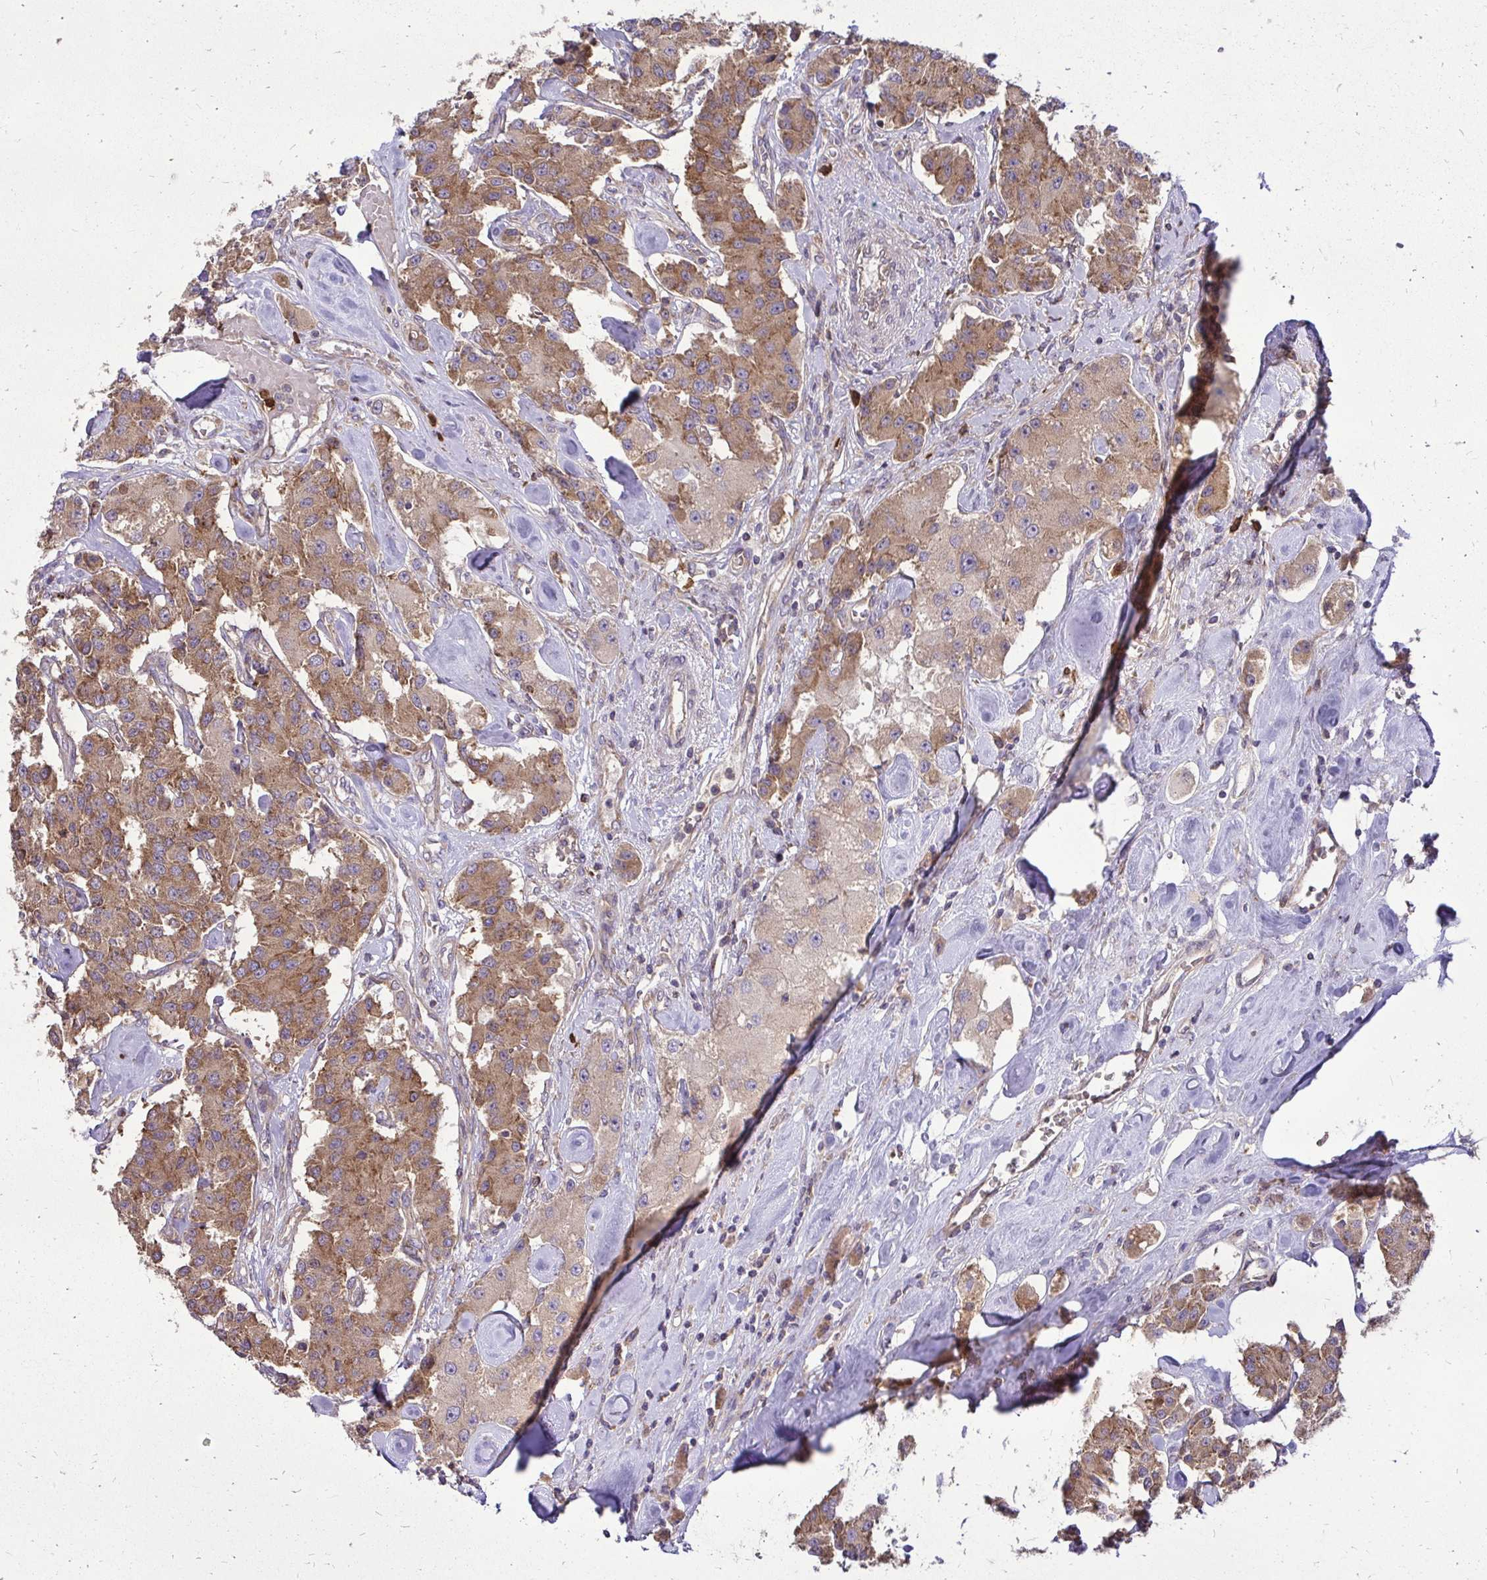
{"staining": {"intensity": "moderate", "quantity": "25%-75%", "location": "cytoplasmic/membranous"}, "tissue": "carcinoid", "cell_type": "Tumor cells", "image_type": "cancer", "snomed": [{"axis": "morphology", "description": "Carcinoid, malignant, NOS"}, {"axis": "topography", "description": "Pancreas"}], "caption": "Immunohistochemistry (IHC) staining of carcinoid, which reveals medium levels of moderate cytoplasmic/membranous positivity in approximately 25%-75% of tumor cells indicating moderate cytoplasmic/membranous protein staining. The staining was performed using DAB (3,3'-diaminobenzidine) (brown) for protein detection and nuclei were counterstained in hematoxylin (blue).", "gene": "FMR1", "patient": {"sex": "male", "age": 41}}